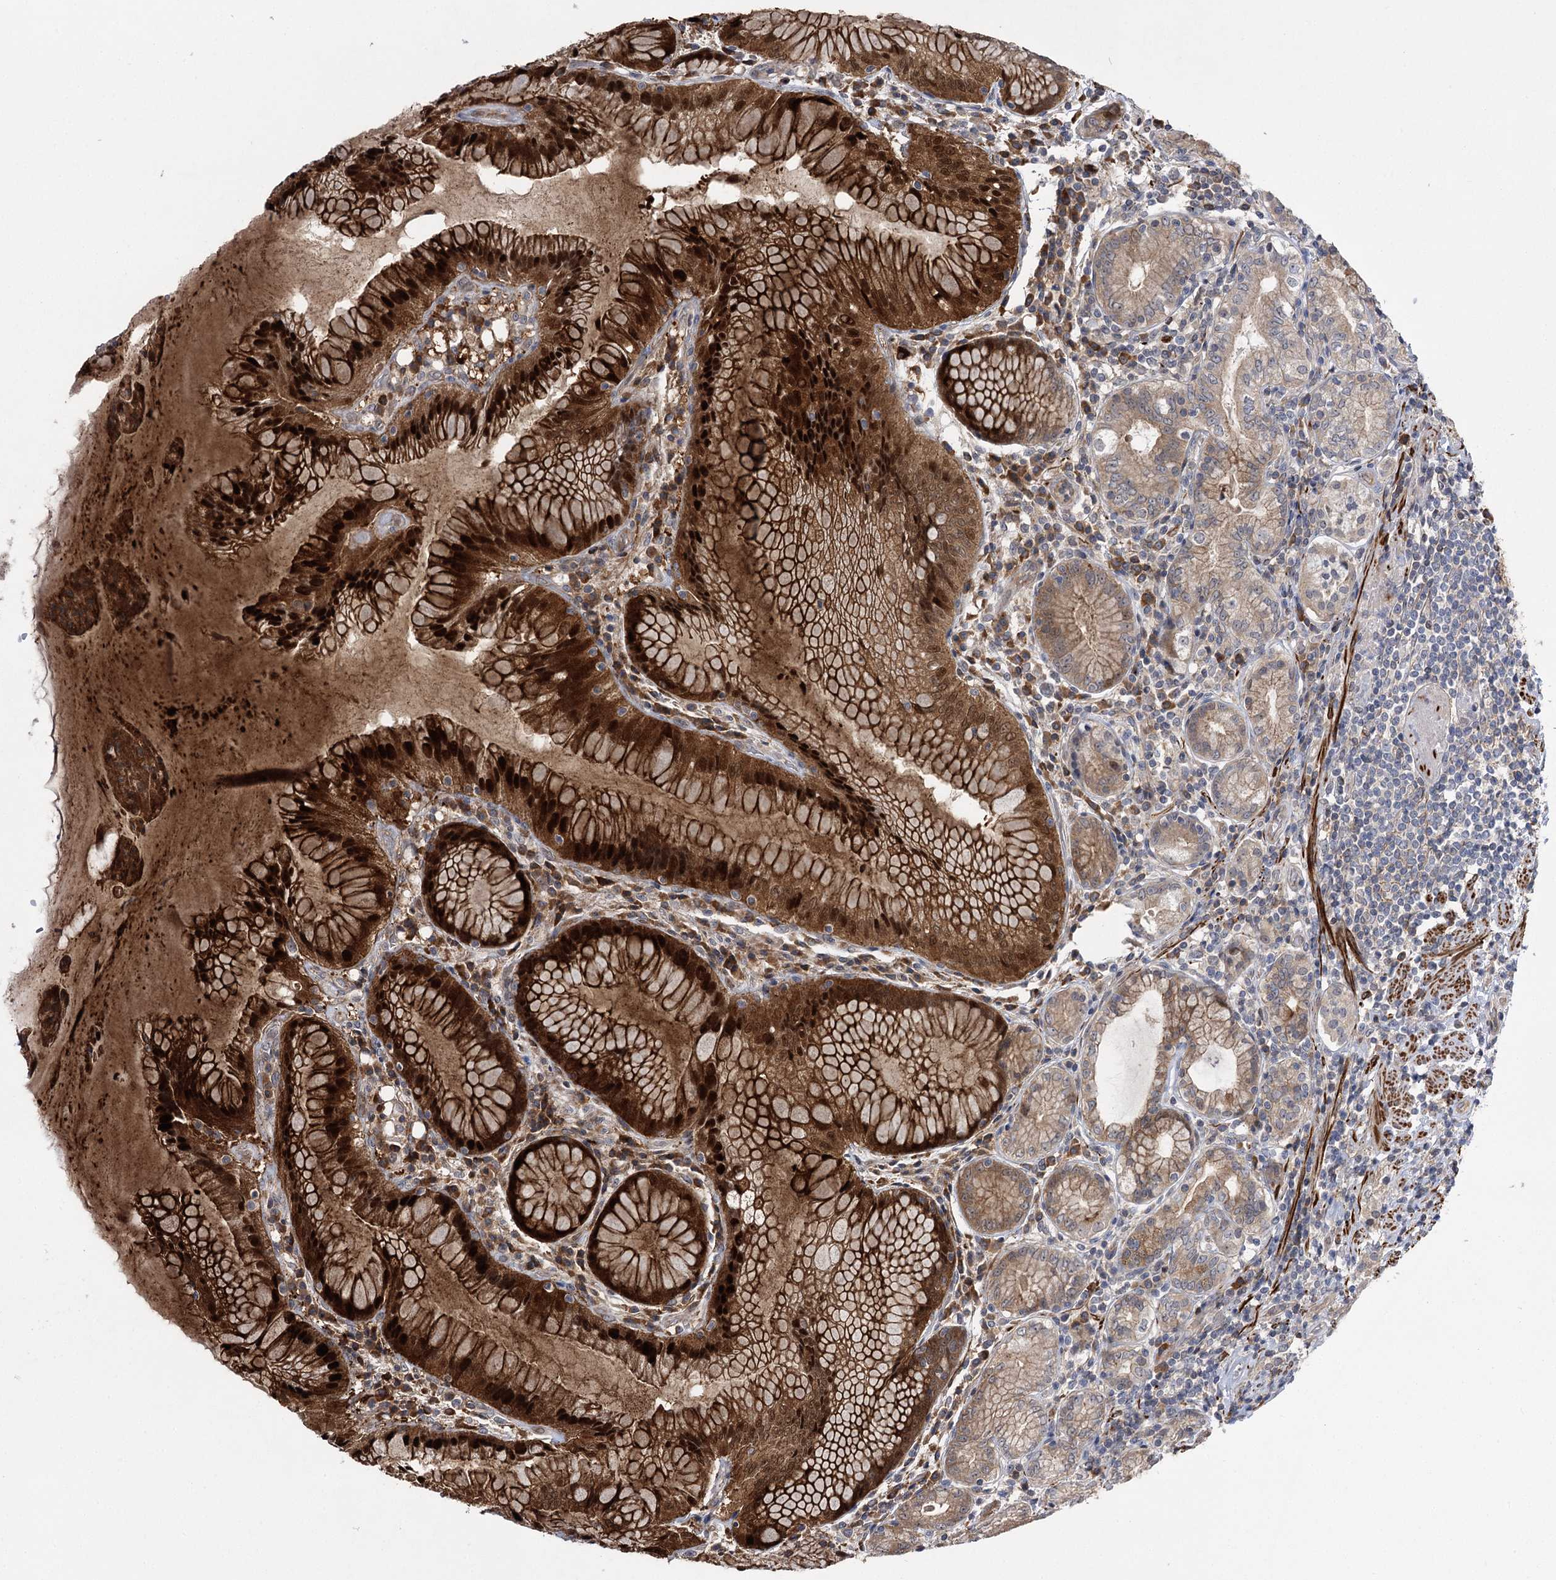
{"staining": {"intensity": "strong", "quantity": "25%-75%", "location": "cytoplasmic/membranous,nuclear"}, "tissue": "stomach", "cell_type": "Glandular cells", "image_type": "normal", "snomed": [{"axis": "morphology", "description": "Normal tissue, NOS"}, {"axis": "topography", "description": "Stomach, upper"}, {"axis": "topography", "description": "Stomach, lower"}], "caption": "Immunohistochemistry photomicrograph of benign stomach stained for a protein (brown), which reveals high levels of strong cytoplasmic/membranous,nuclear positivity in approximately 25%-75% of glandular cells.", "gene": "KCNN2", "patient": {"sex": "female", "age": 76}}